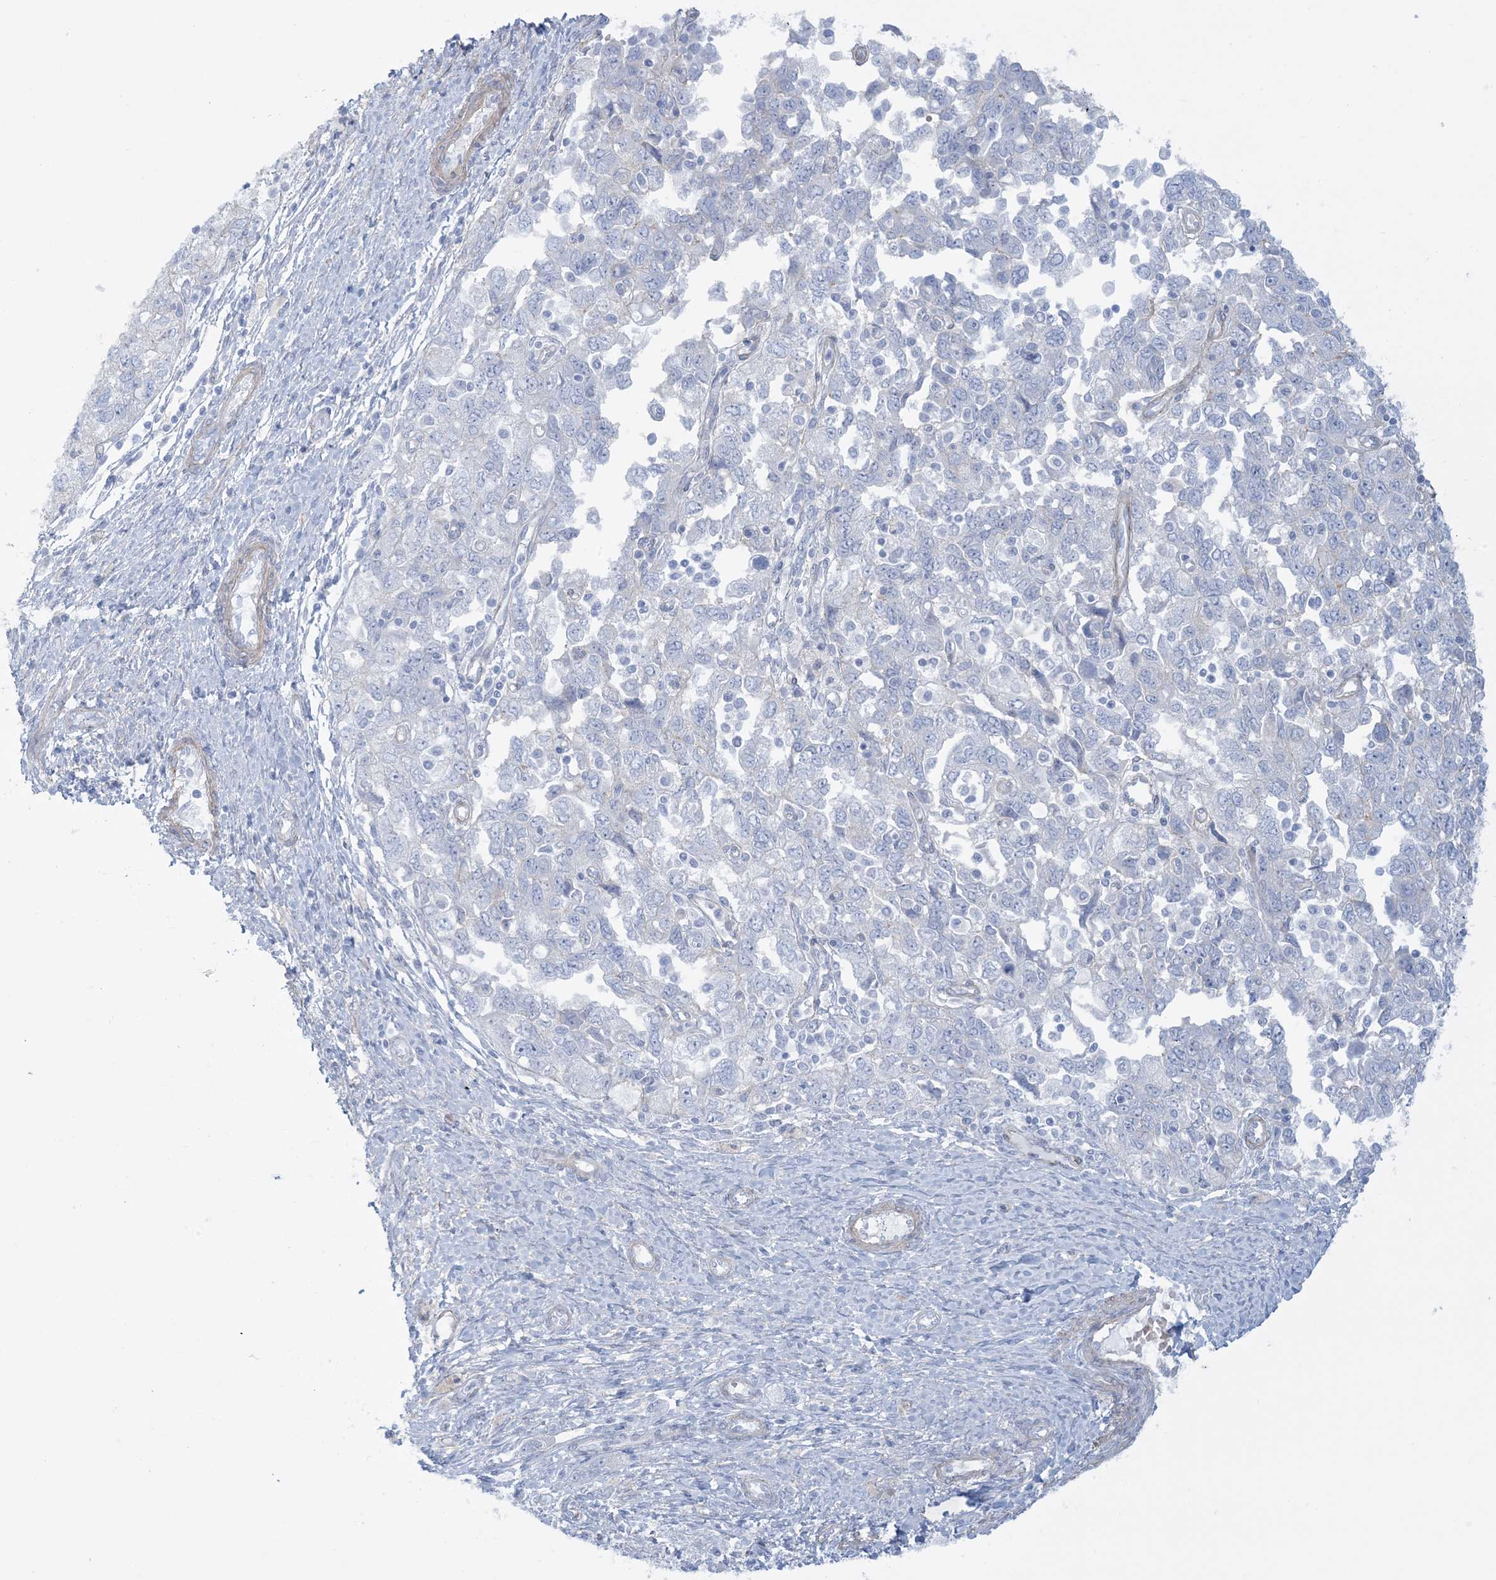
{"staining": {"intensity": "negative", "quantity": "none", "location": "none"}, "tissue": "ovarian cancer", "cell_type": "Tumor cells", "image_type": "cancer", "snomed": [{"axis": "morphology", "description": "Carcinoma, NOS"}, {"axis": "morphology", "description": "Cystadenocarcinoma, serous, NOS"}, {"axis": "topography", "description": "Ovary"}], "caption": "Immunohistochemistry (IHC) image of neoplastic tissue: carcinoma (ovarian) stained with DAB shows no significant protein staining in tumor cells.", "gene": "AGXT", "patient": {"sex": "female", "age": 69}}